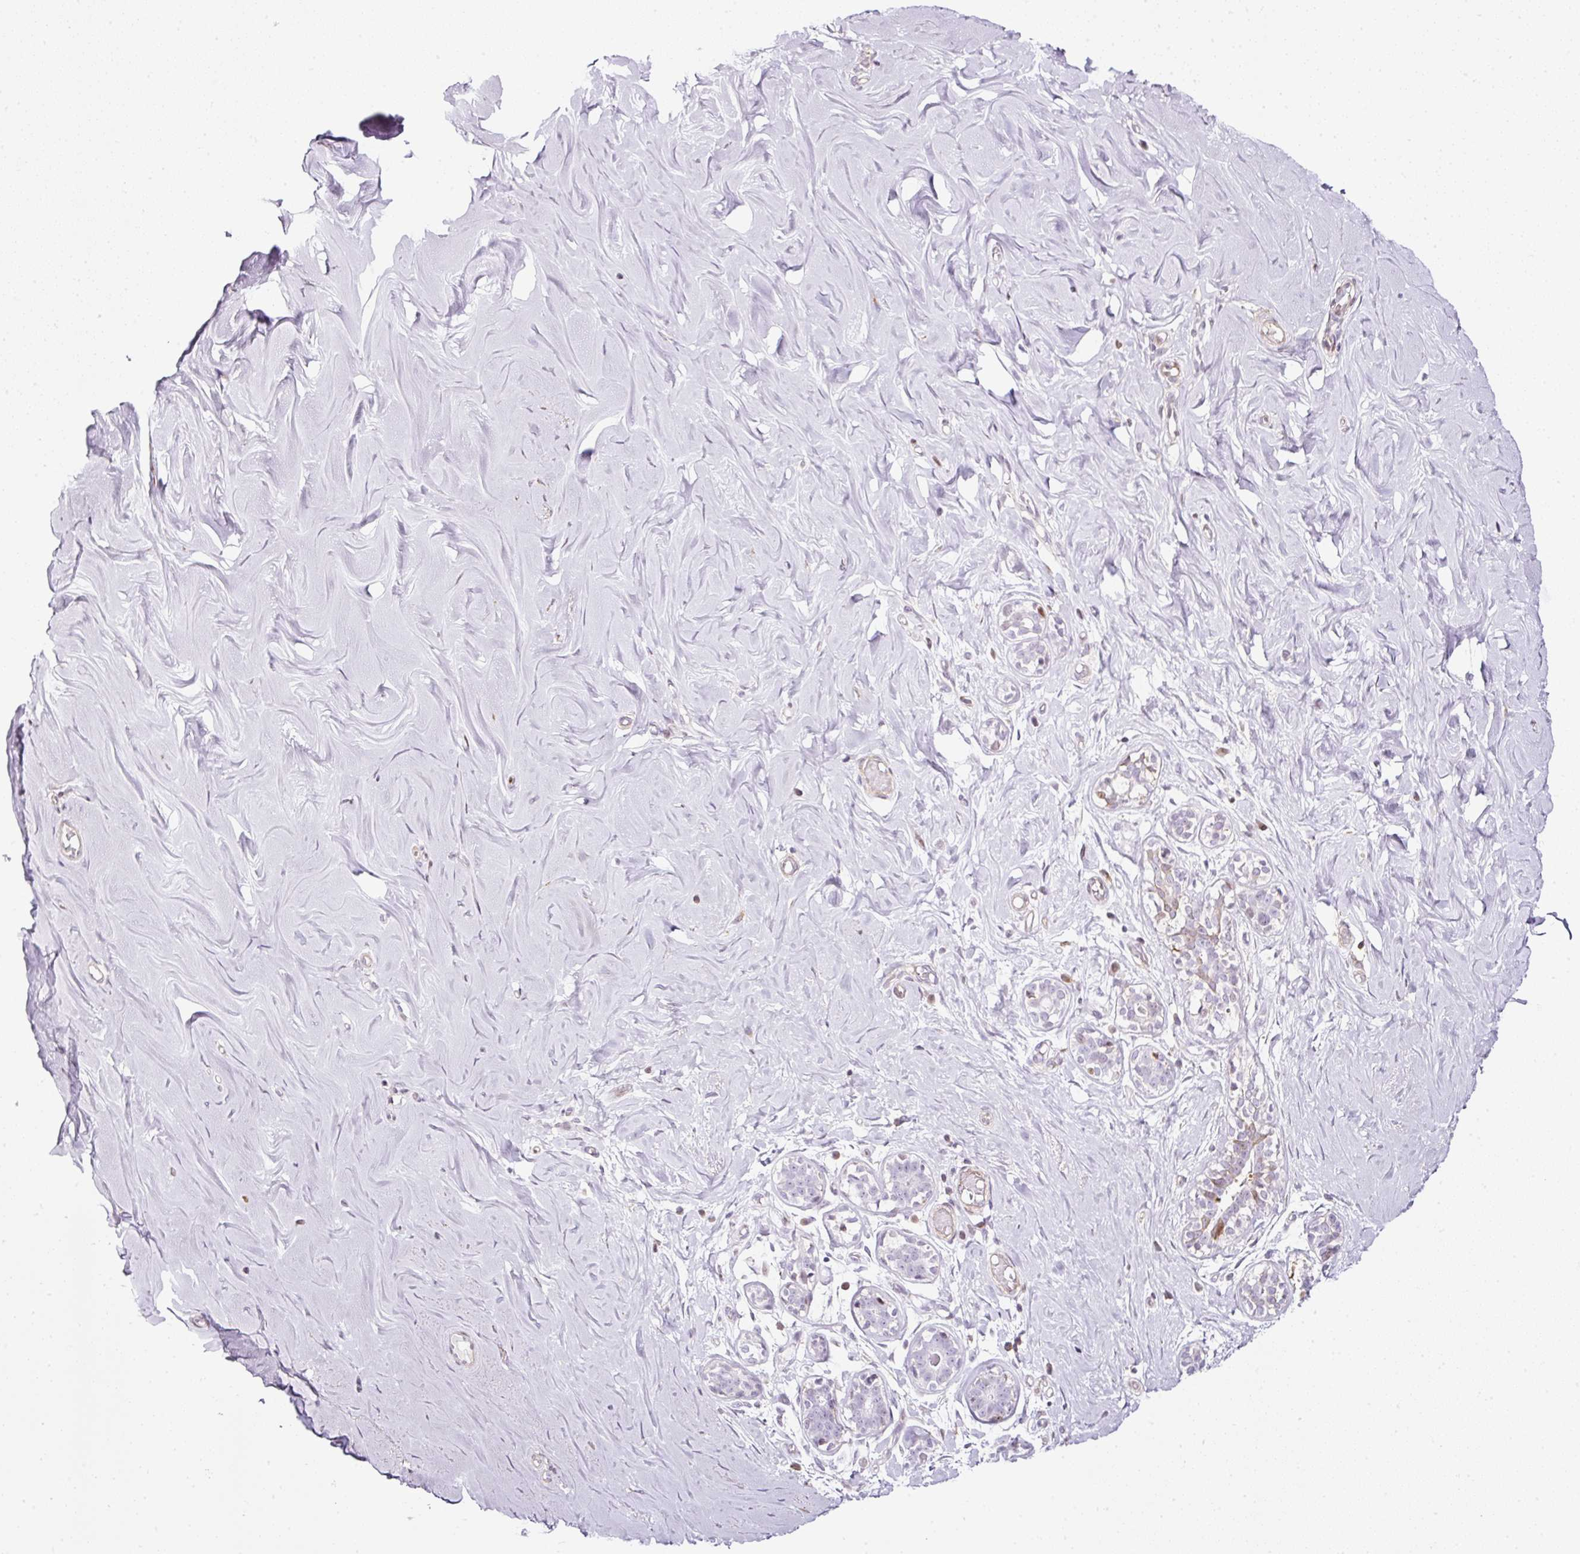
{"staining": {"intensity": "negative", "quantity": "none", "location": "none"}, "tissue": "breast", "cell_type": "Adipocytes", "image_type": "normal", "snomed": [{"axis": "morphology", "description": "Normal tissue, NOS"}, {"axis": "topography", "description": "Breast"}], "caption": "A photomicrograph of breast stained for a protein demonstrates no brown staining in adipocytes.", "gene": "SCNM1", "patient": {"sex": "female", "age": 27}}